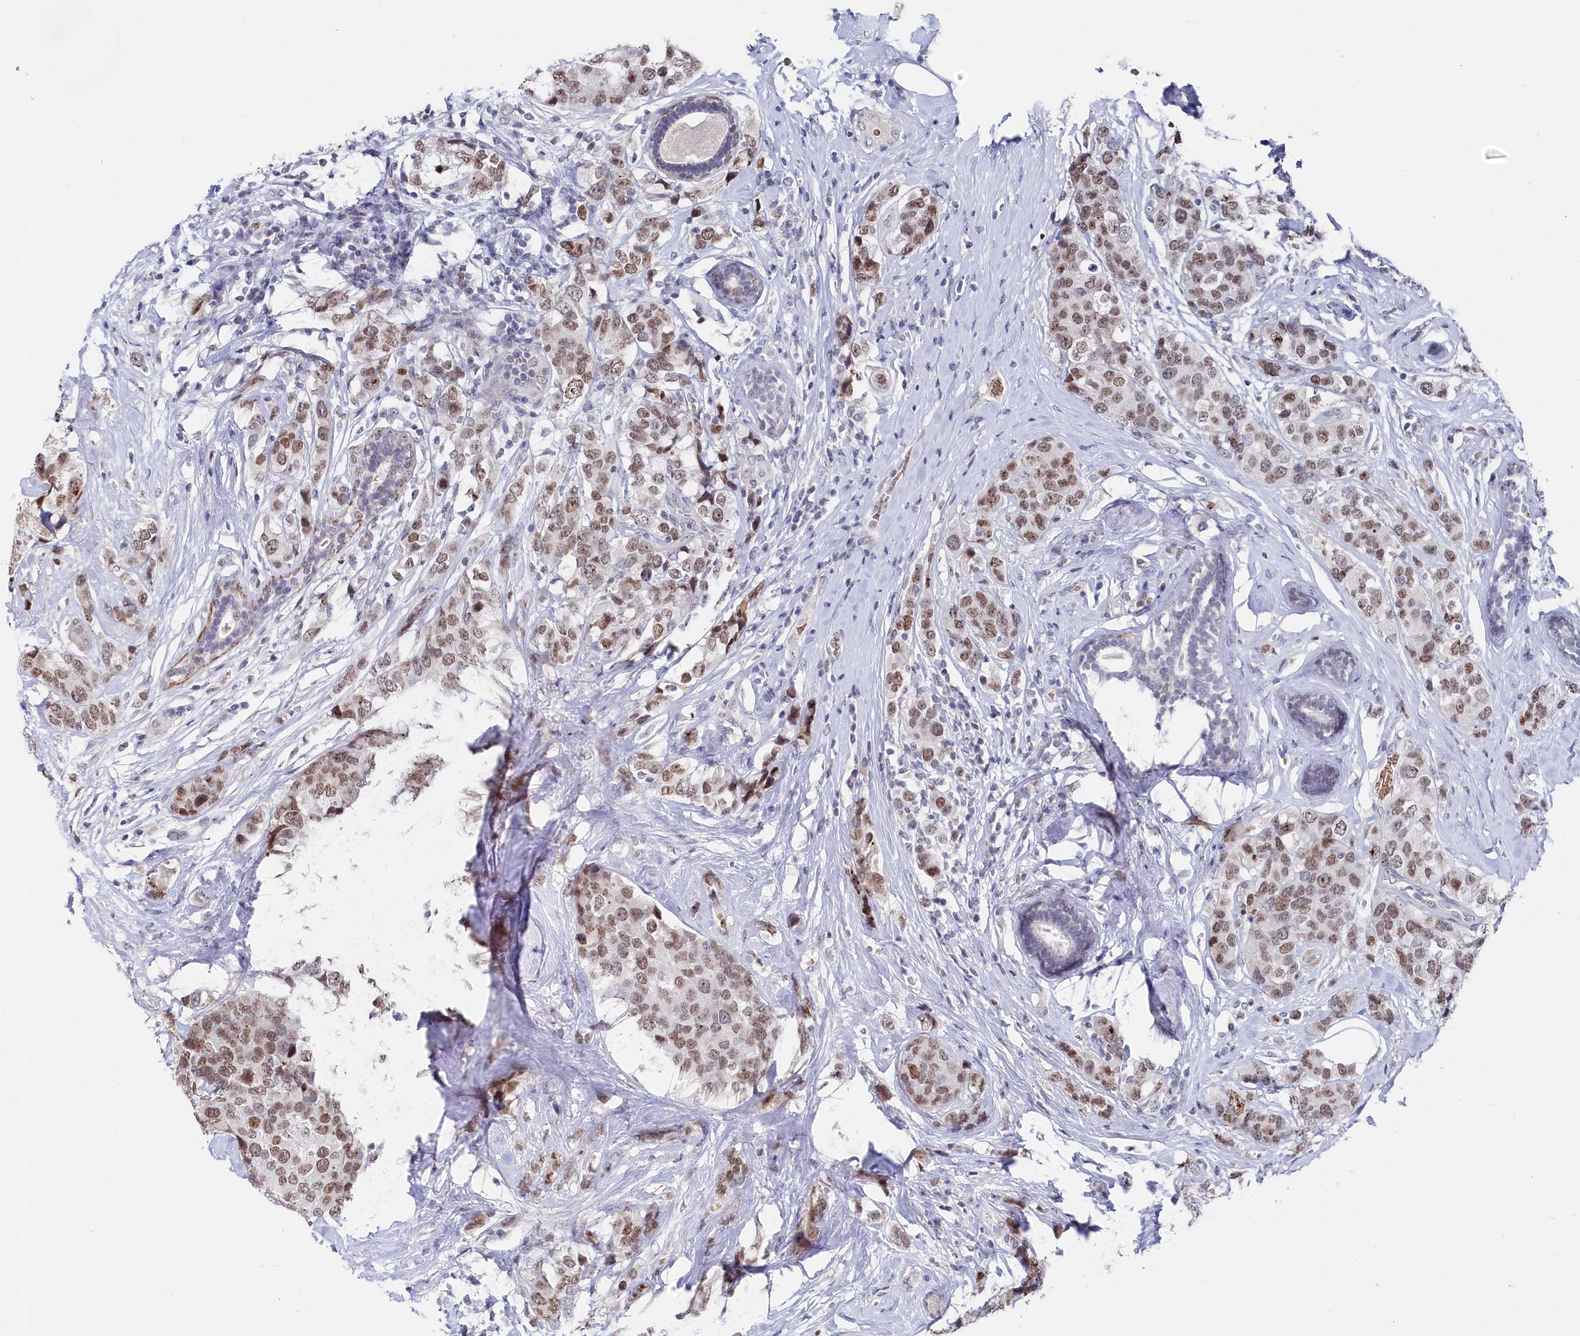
{"staining": {"intensity": "moderate", "quantity": ">75%", "location": "nuclear"}, "tissue": "breast cancer", "cell_type": "Tumor cells", "image_type": "cancer", "snomed": [{"axis": "morphology", "description": "Lobular carcinoma"}, {"axis": "topography", "description": "Breast"}], "caption": "Moderate nuclear protein staining is present in about >75% of tumor cells in breast lobular carcinoma.", "gene": "TIGD4", "patient": {"sex": "female", "age": 59}}